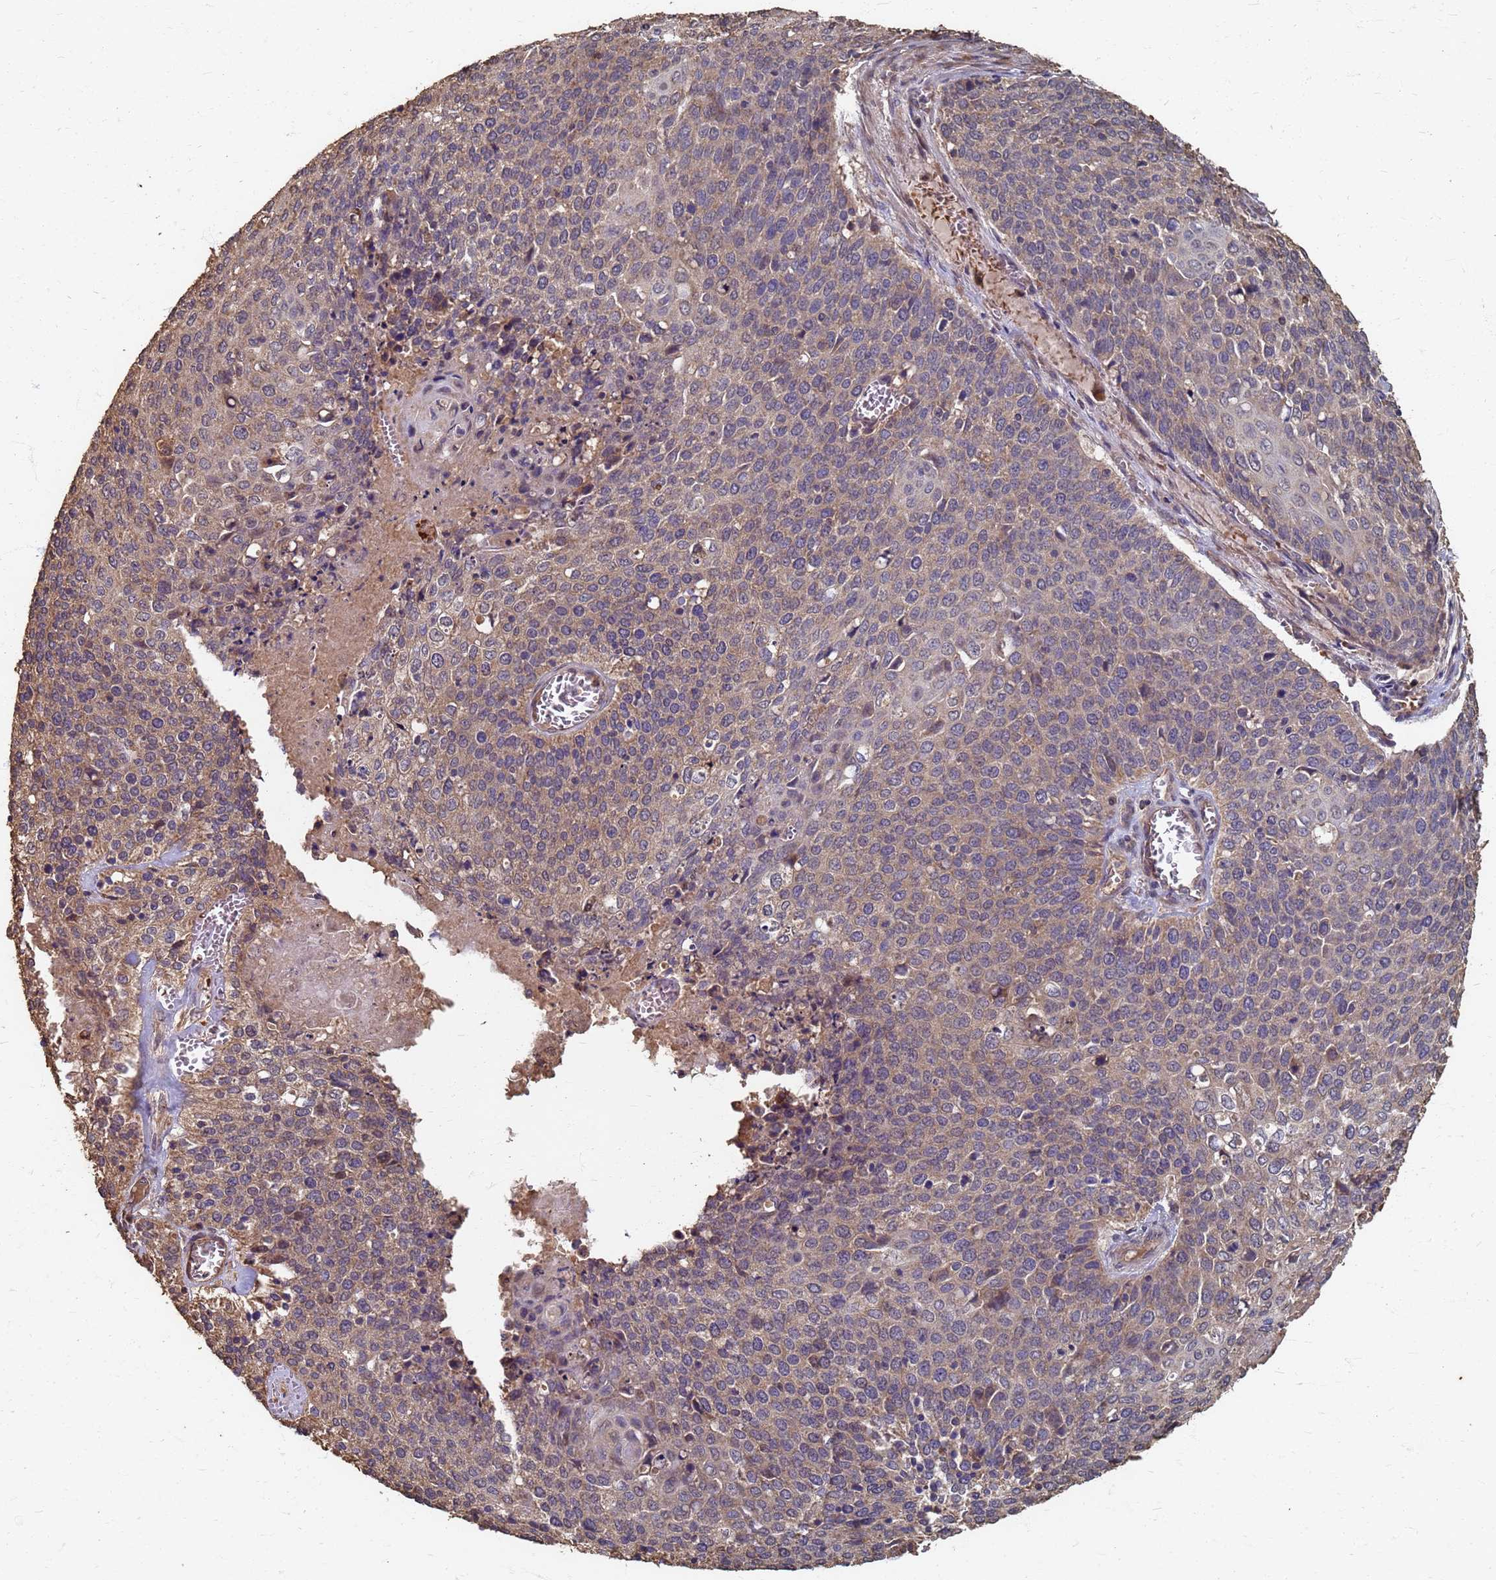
{"staining": {"intensity": "weak", "quantity": ">75%", "location": "cytoplasmic/membranous"}, "tissue": "cervical cancer", "cell_type": "Tumor cells", "image_type": "cancer", "snomed": [{"axis": "morphology", "description": "Squamous cell carcinoma, NOS"}, {"axis": "topography", "description": "Cervix"}], "caption": "Immunohistochemistry image of neoplastic tissue: cervical cancer stained using IHC displays low levels of weak protein expression localized specifically in the cytoplasmic/membranous of tumor cells, appearing as a cytoplasmic/membranous brown color.", "gene": "DPH5", "patient": {"sex": "female", "age": 39}}